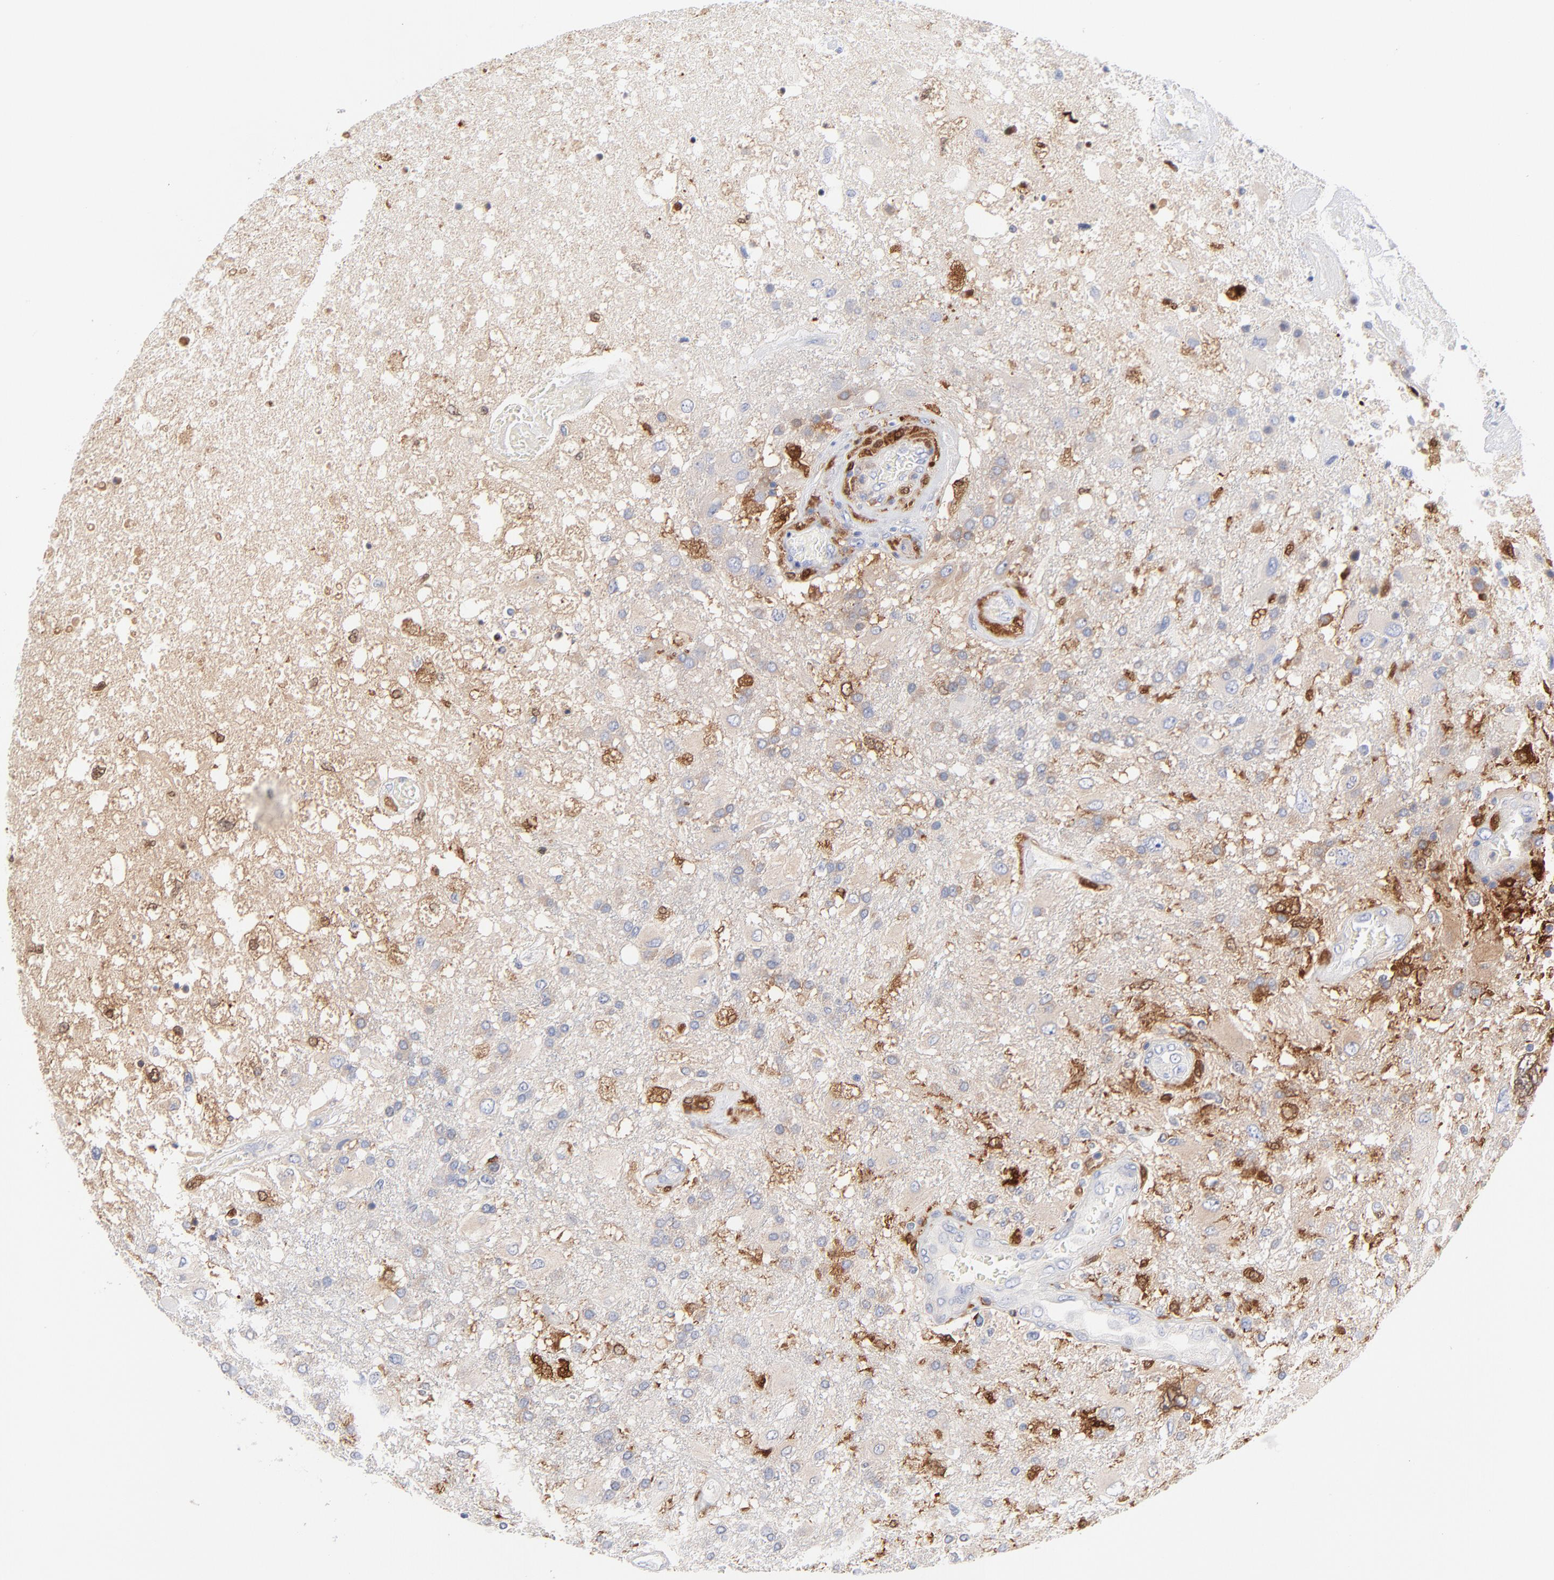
{"staining": {"intensity": "negative", "quantity": "none", "location": "none"}, "tissue": "glioma", "cell_type": "Tumor cells", "image_type": "cancer", "snomed": [{"axis": "morphology", "description": "Glioma, malignant, High grade"}, {"axis": "topography", "description": "Cerebral cortex"}], "caption": "Immunohistochemical staining of human glioma reveals no significant staining in tumor cells.", "gene": "IFIT2", "patient": {"sex": "male", "age": 79}}